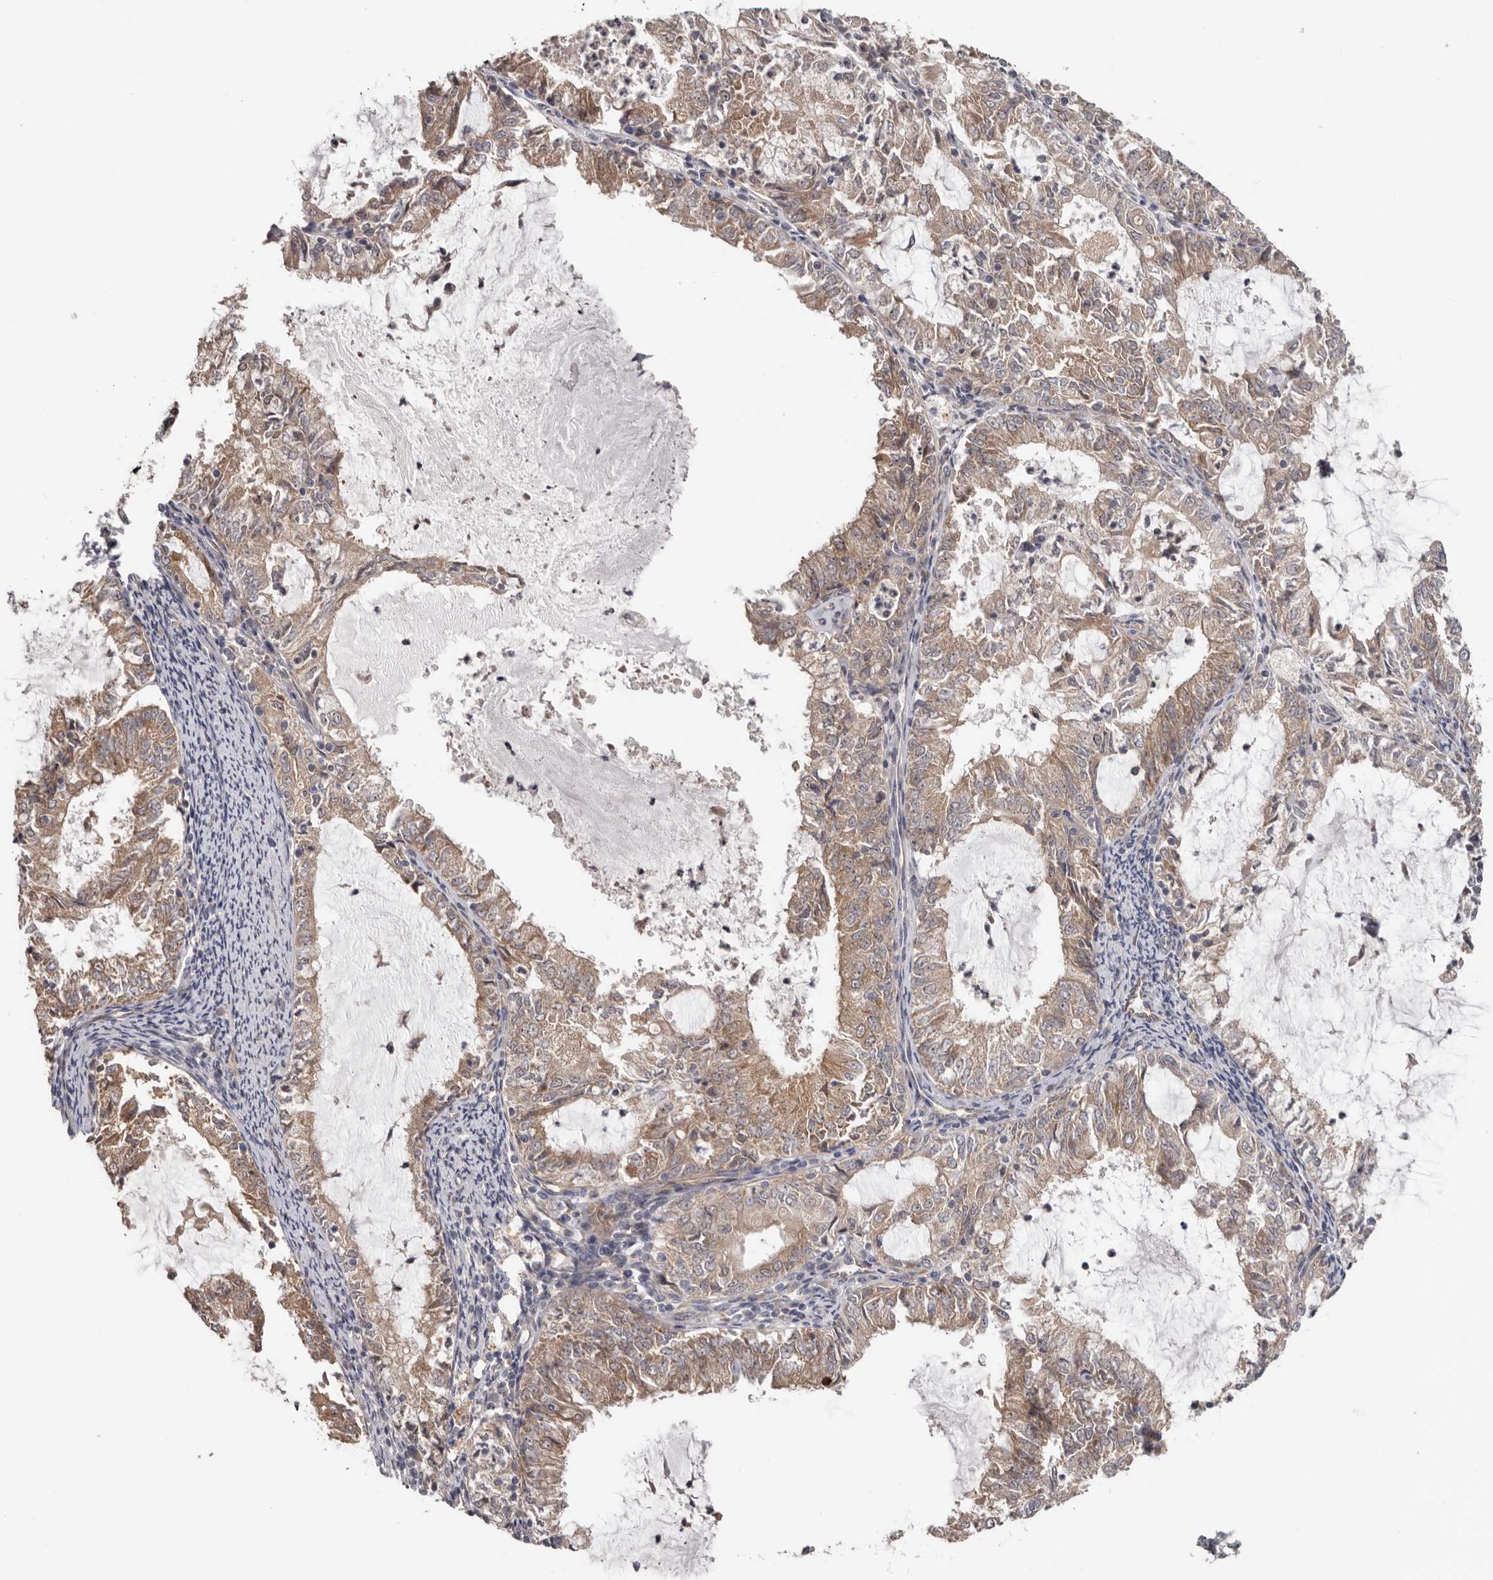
{"staining": {"intensity": "weak", "quantity": ">75%", "location": "cytoplasmic/membranous"}, "tissue": "endometrial cancer", "cell_type": "Tumor cells", "image_type": "cancer", "snomed": [{"axis": "morphology", "description": "Adenocarcinoma, NOS"}, {"axis": "topography", "description": "Endometrium"}], "caption": "Immunohistochemical staining of adenocarcinoma (endometrial) shows low levels of weak cytoplasmic/membranous expression in about >75% of tumor cells.", "gene": "HINT3", "patient": {"sex": "female", "age": 57}}